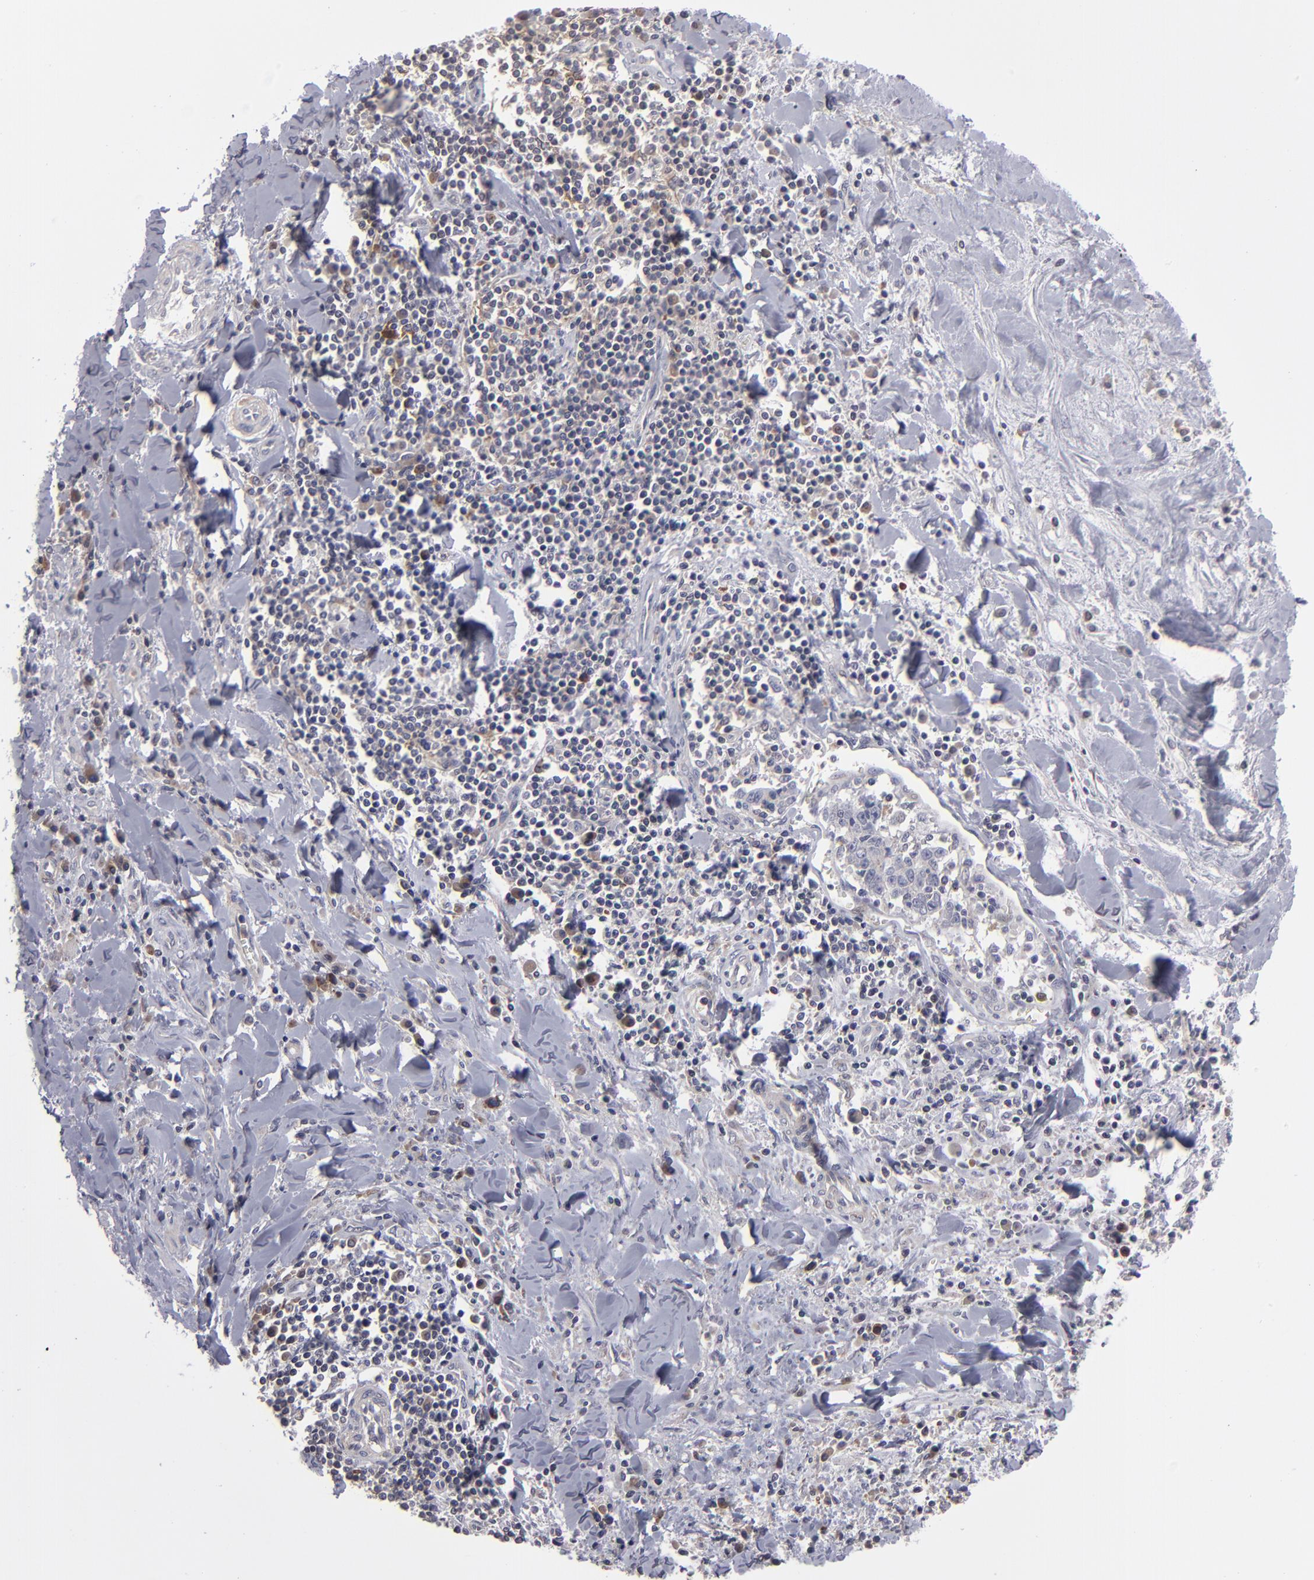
{"staining": {"intensity": "negative", "quantity": "none", "location": "none"}, "tissue": "liver cancer", "cell_type": "Tumor cells", "image_type": "cancer", "snomed": [{"axis": "morphology", "description": "Cholangiocarcinoma"}, {"axis": "topography", "description": "Liver"}], "caption": "Liver cholangiocarcinoma was stained to show a protein in brown. There is no significant positivity in tumor cells.", "gene": "CEP97", "patient": {"sex": "male", "age": 57}}